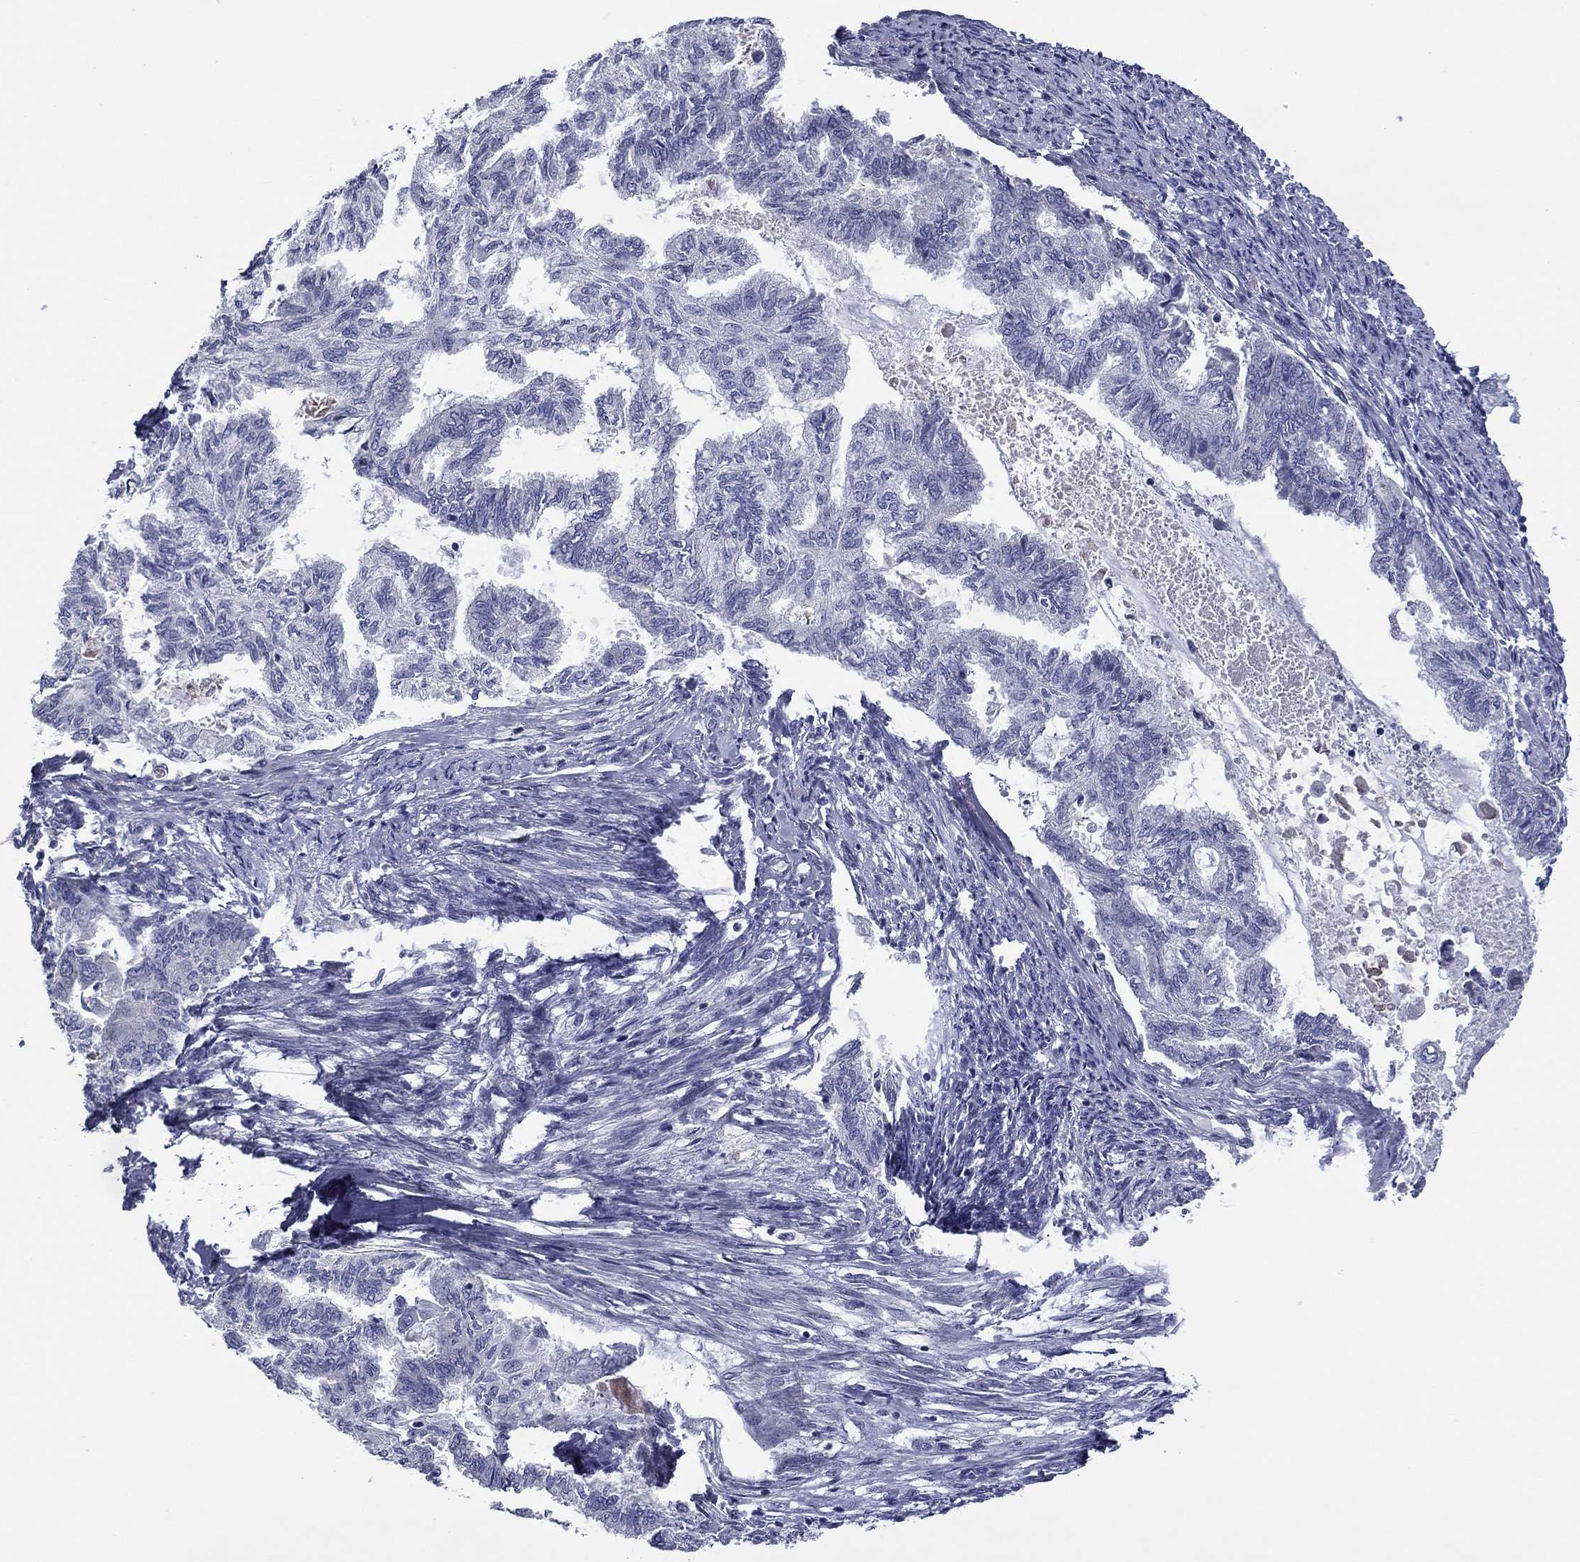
{"staining": {"intensity": "negative", "quantity": "none", "location": "none"}, "tissue": "endometrial cancer", "cell_type": "Tumor cells", "image_type": "cancer", "snomed": [{"axis": "morphology", "description": "Adenocarcinoma, NOS"}, {"axis": "topography", "description": "Endometrium"}], "caption": "Endometrial cancer was stained to show a protein in brown. There is no significant positivity in tumor cells. The staining was performed using DAB to visualize the protein expression in brown, while the nuclei were stained in blue with hematoxylin (Magnification: 20x).", "gene": "SPATA7", "patient": {"sex": "female", "age": 86}}